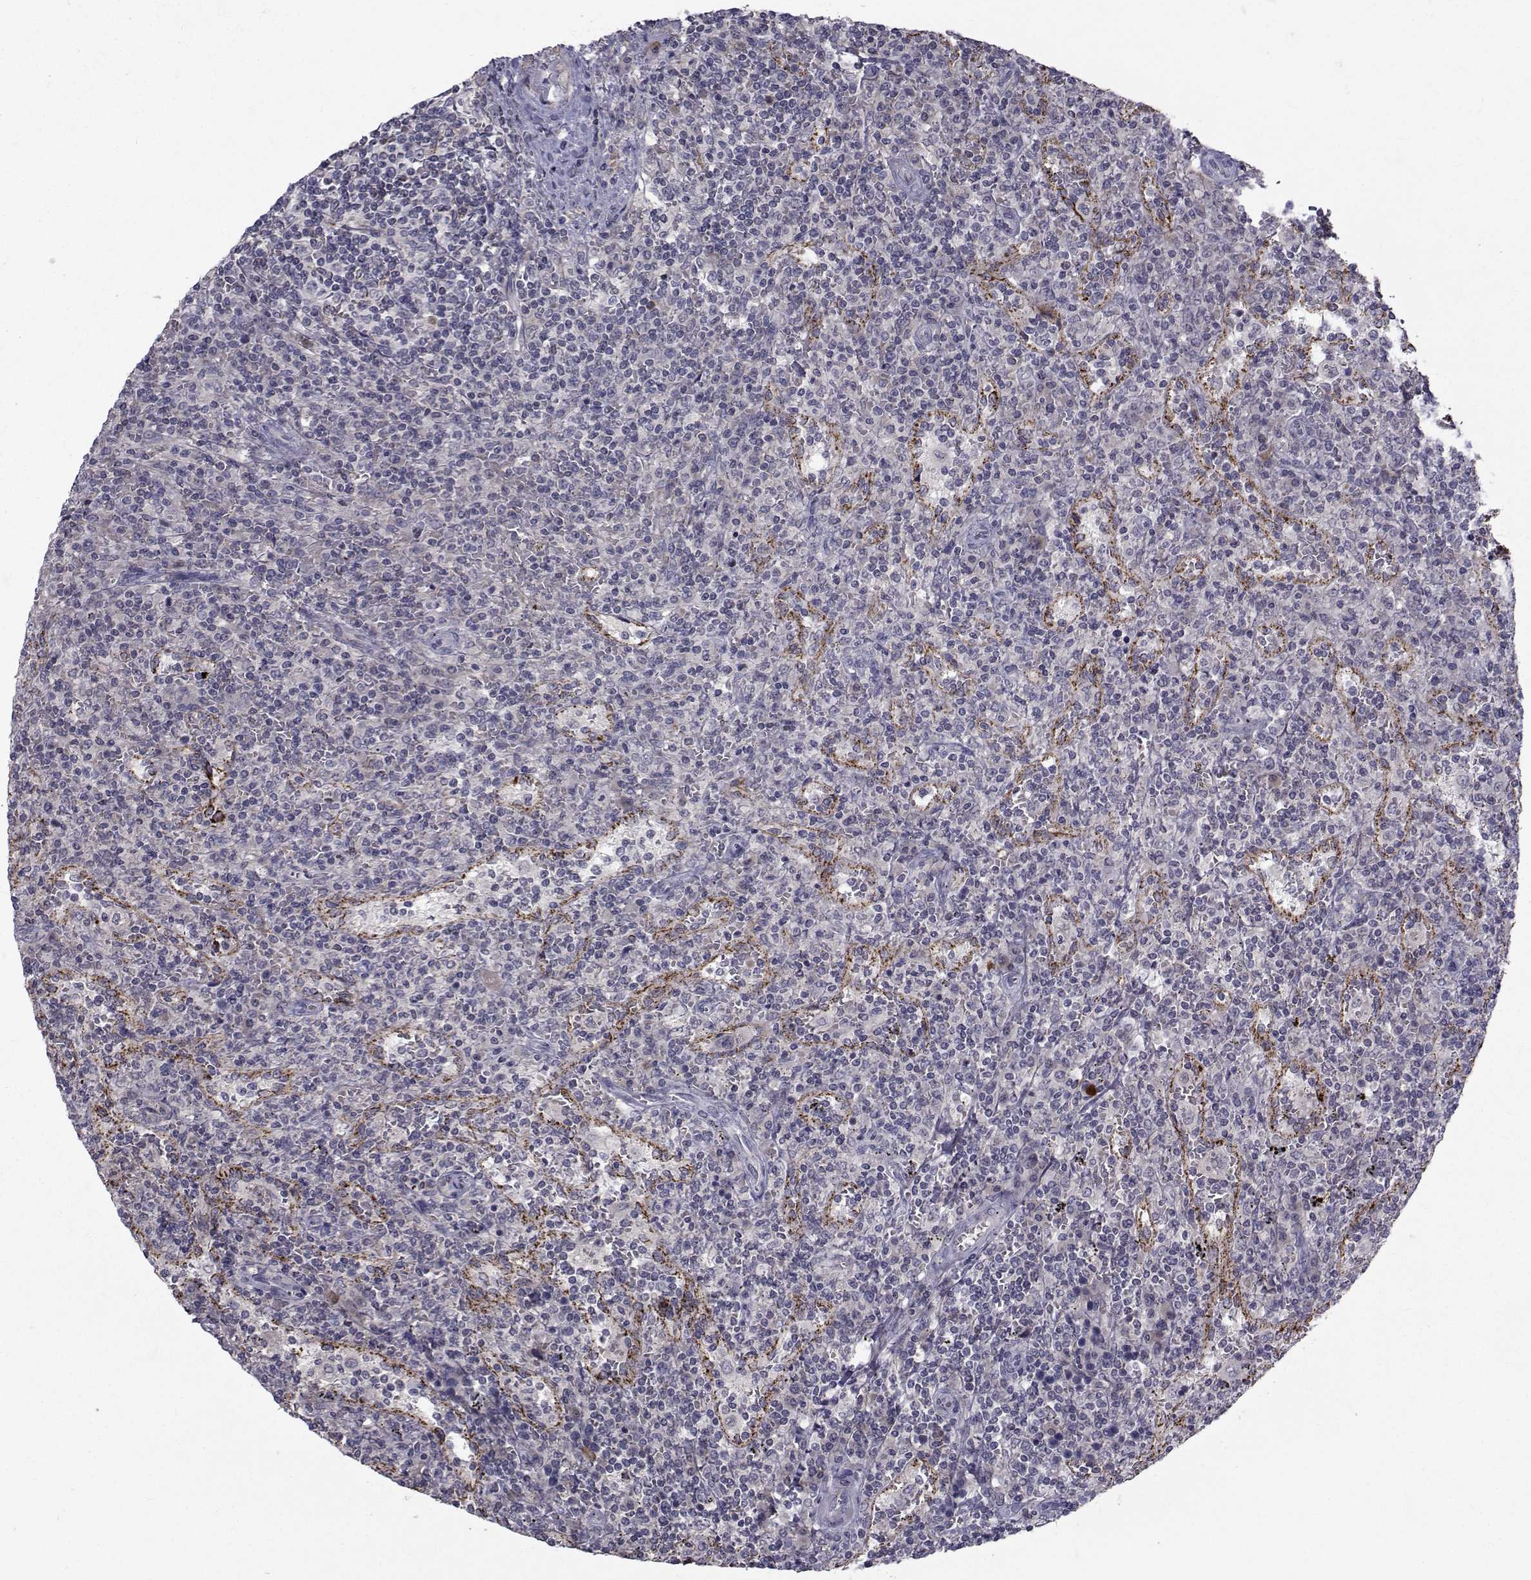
{"staining": {"intensity": "negative", "quantity": "none", "location": "none"}, "tissue": "lymphoma", "cell_type": "Tumor cells", "image_type": "cancer", "snomed": [{"axis": "morphology", "description": "Malignant lymphoma, non-Hodgkin's type, Low grade"}, {"axis": "topography", "description": "Spleen"}], "caption": "Immunohistochemical staining of human lymphoma reveals no significant staining in tumor cells. (DAB immunohistochemistry with hematoxylin counter stain).", "gene": "FDXR", "patient": {"sex": "male", "age": 62}}